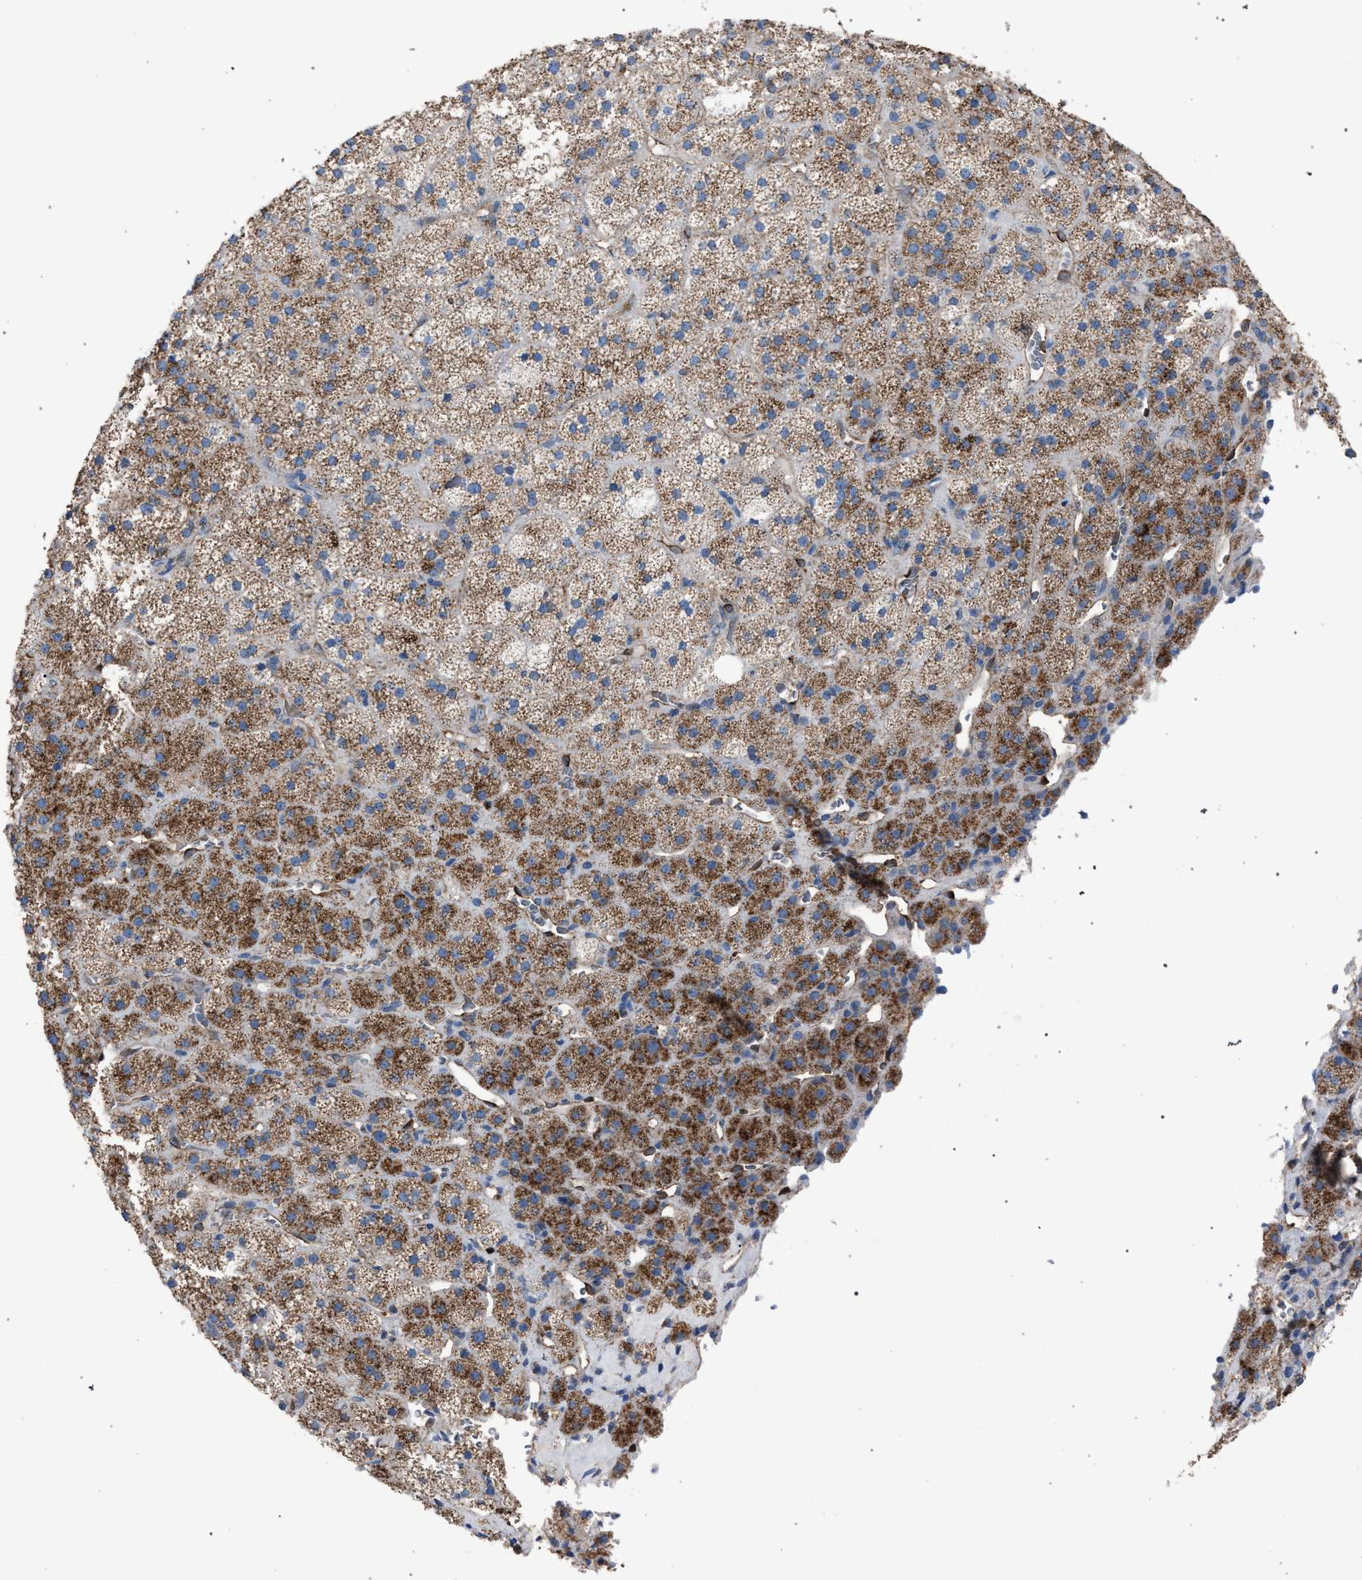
{"staining": {"intensity": "moderate", "quantity": ">75%", "location": "cytoplasmic/membranous"}, "tissue": "adrenal gland", "cell_type": "Glandular cells", "image_type": "normal", "snomed": [{"axis": "morphology", "description": "Normal tissue, NOS"}, {"axis": "topography", "description": "Adrenal gland"}], "caption": "An immunohistochemistry (IHC) image of normal tissue is shown. Protein staining in brown labels moderate cytoplasmic/membranous positivity in adrenal gland within glandular cells. (DAB IHC with brightfield microscopy, high magnification).", "gene": "HSD17B4", "patient": {"sex": "male", "age": 57}}